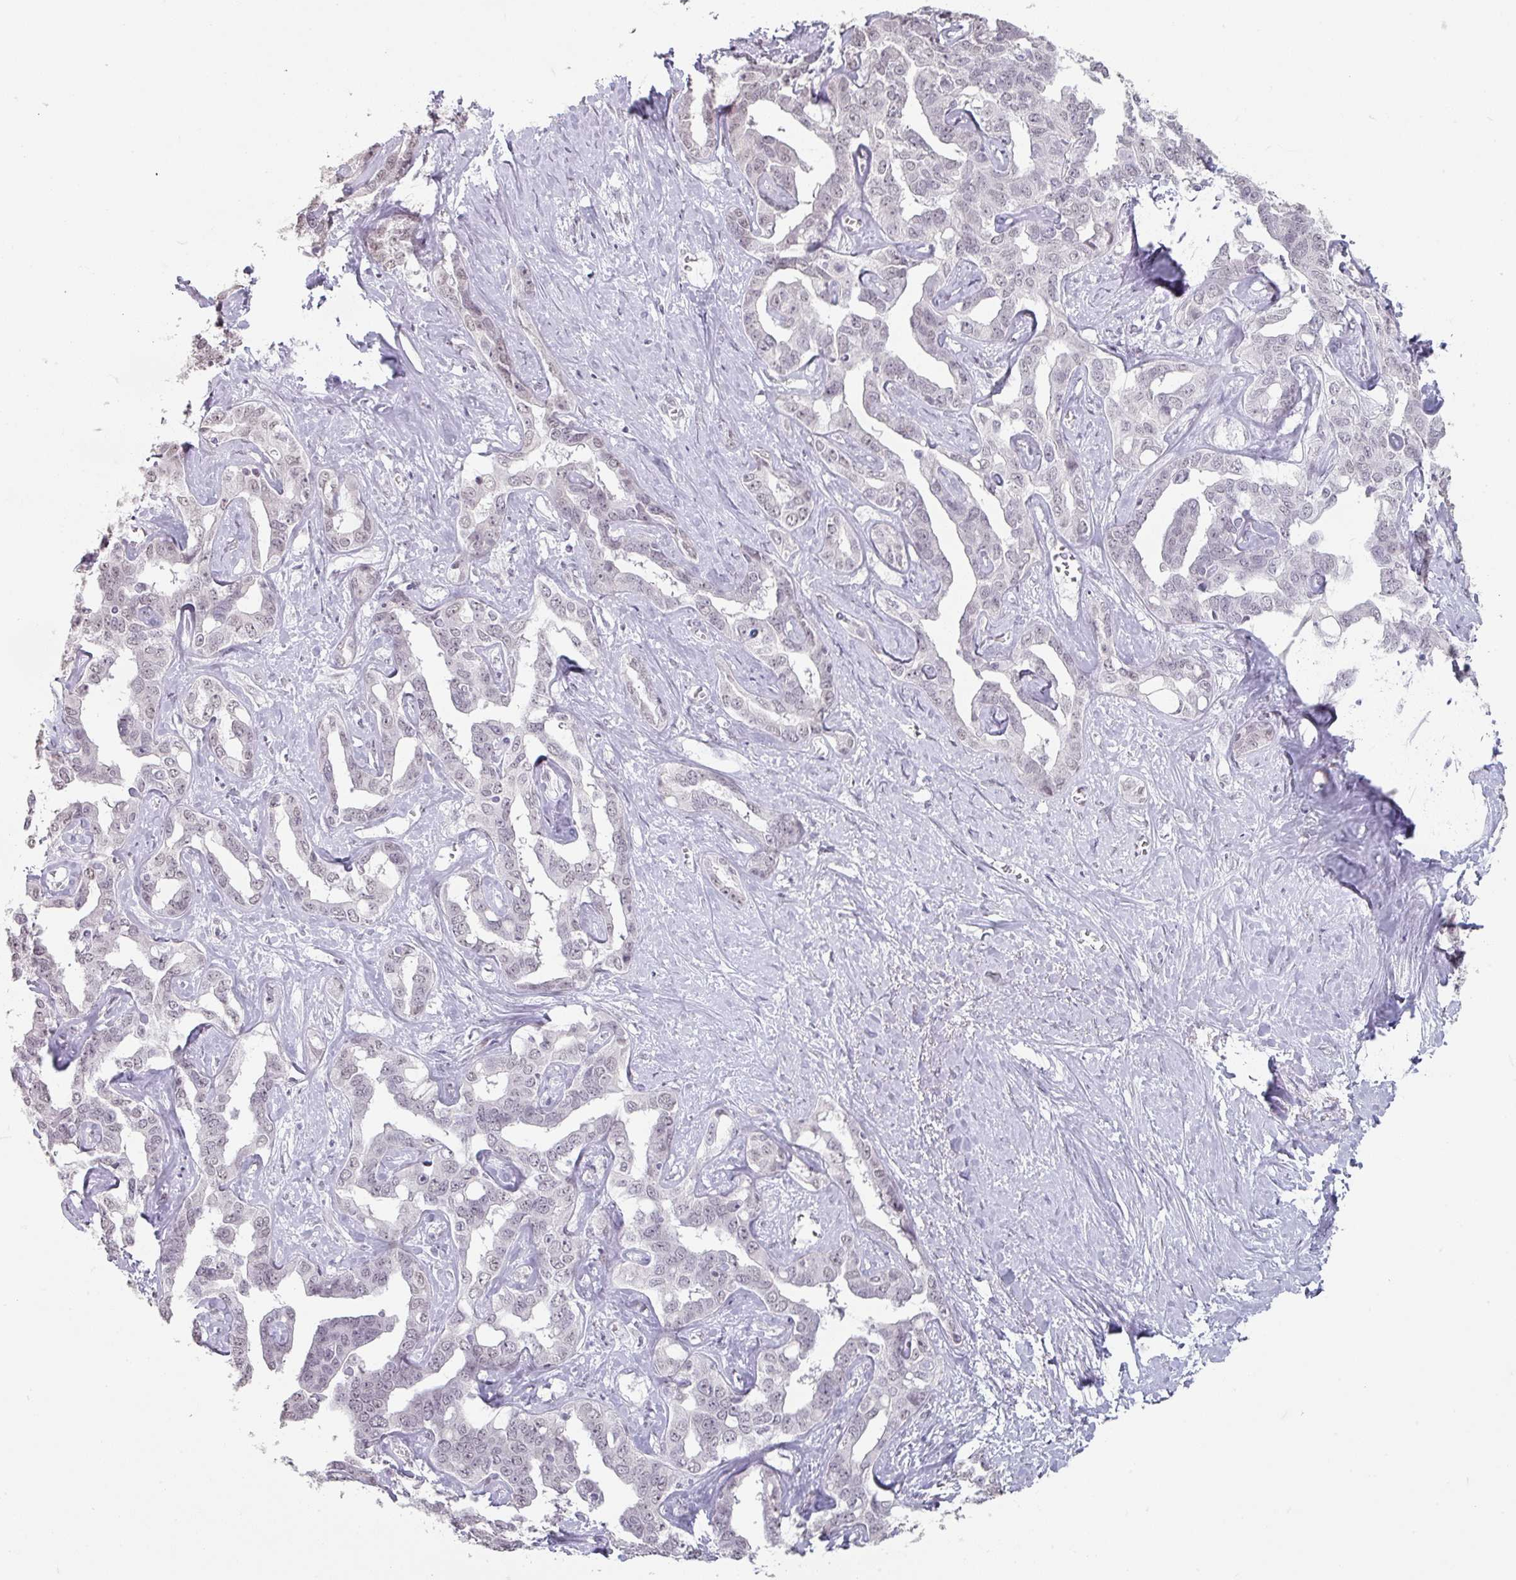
{"staining": {"intensity": "negative", "quantity": "none", "location": "none"}, "tissue": "liver cancer", "cell_type": "Tumor cells", "image_type": "cancer", "snomed": [{"axis": "morphology", "description": "Cholangiocarcinoma"}, {"axis": "topography", "description": "Liver"}], "caption": "DAB immunohistochemical staining of human cholangiocarcinoma (liver) shows no significant expression in tumor cells.", "gene": "SPRR1A", "patient": {"sex": "male", "age": 59}}